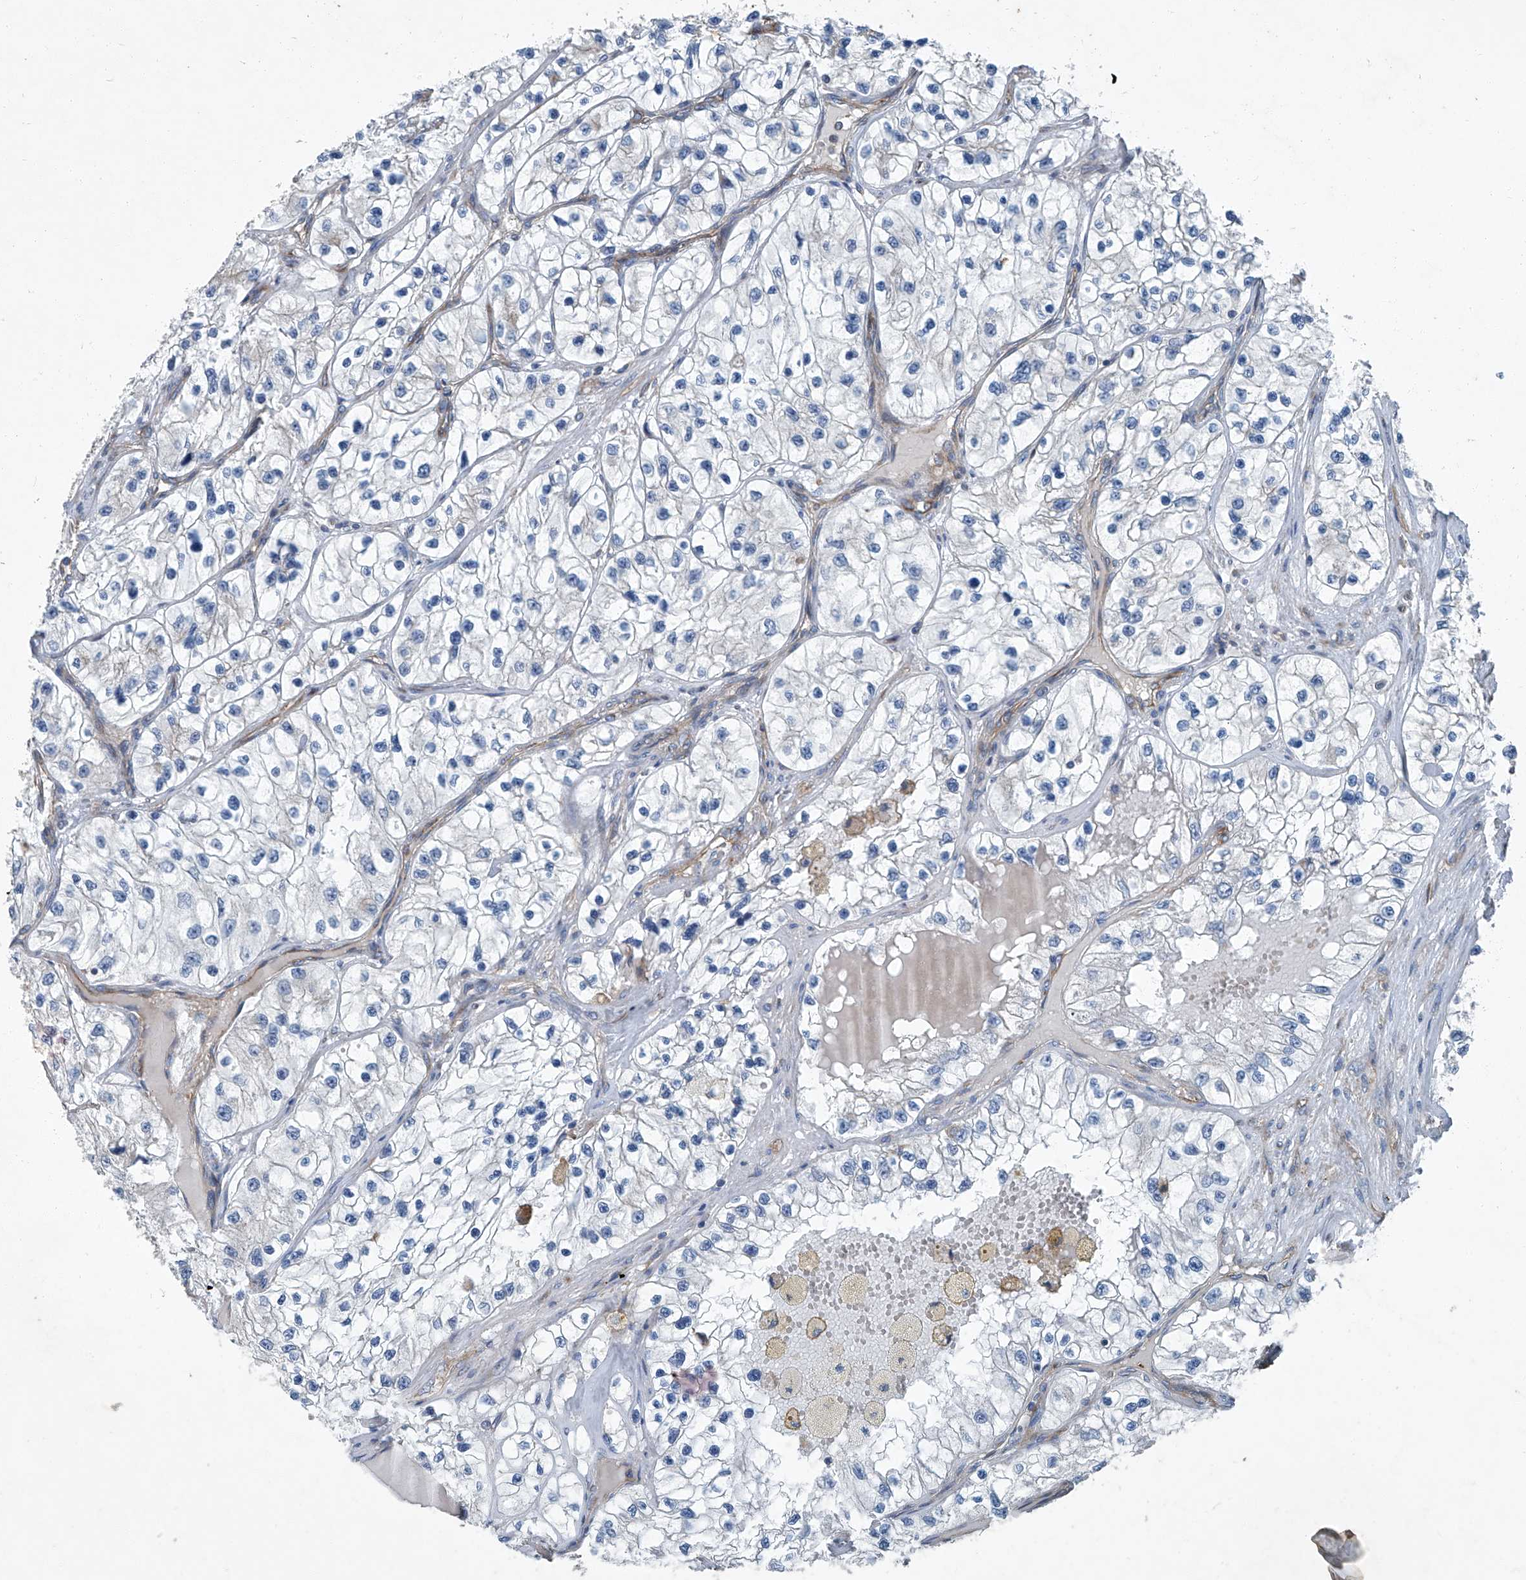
{"staining": {"intensity": "negative", "quantity": "none", "location": "none"}, "tissue": "renal cancer", "cell_type": "Tumor cells", "image_type": "cancer", "snomed": [{"axis": "morphology", "description": "Adenocarcinoma, NOS"}, {"axis": "topography", "description": "Kidney"}], "caption": "There is no significant positivity in tumor cells of renal cancer.", "gene": "PIGH", "patient": {"sex": "female", "age": 57}}